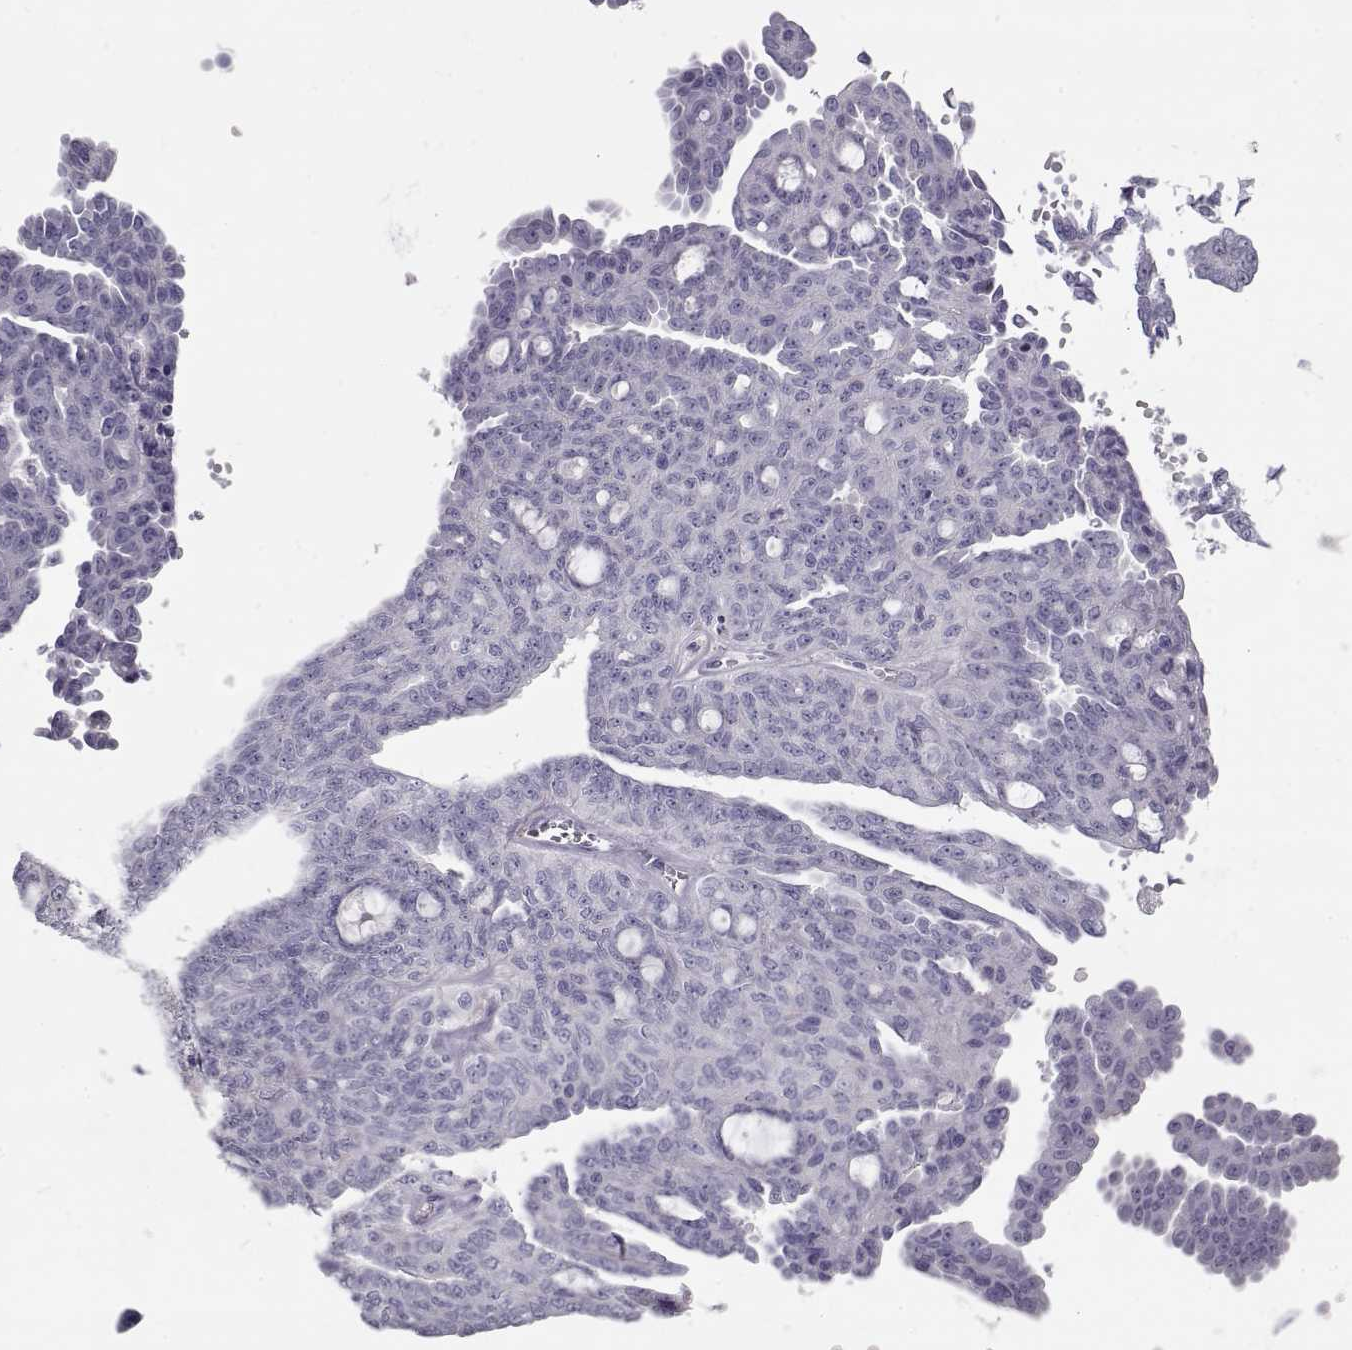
{"staining": {"intensity": "negative", "quantity": "none", "location": "none"}, "tissue": "ovarian cancer", "cell_type": "Tumor cells", "image_type": "cancer", "snomed": [{"axis": "morphology", "description": "Cystadenocarcinoma, serous, NOS"}, {"axis": "topography", "description": "Ovary"}], "caption": "Ovarian cancer stained for a protein using IHC reveals no staining tumor cells.", "gene": "SLITRK3", "patient": {"sex": "female", "age": 71}}